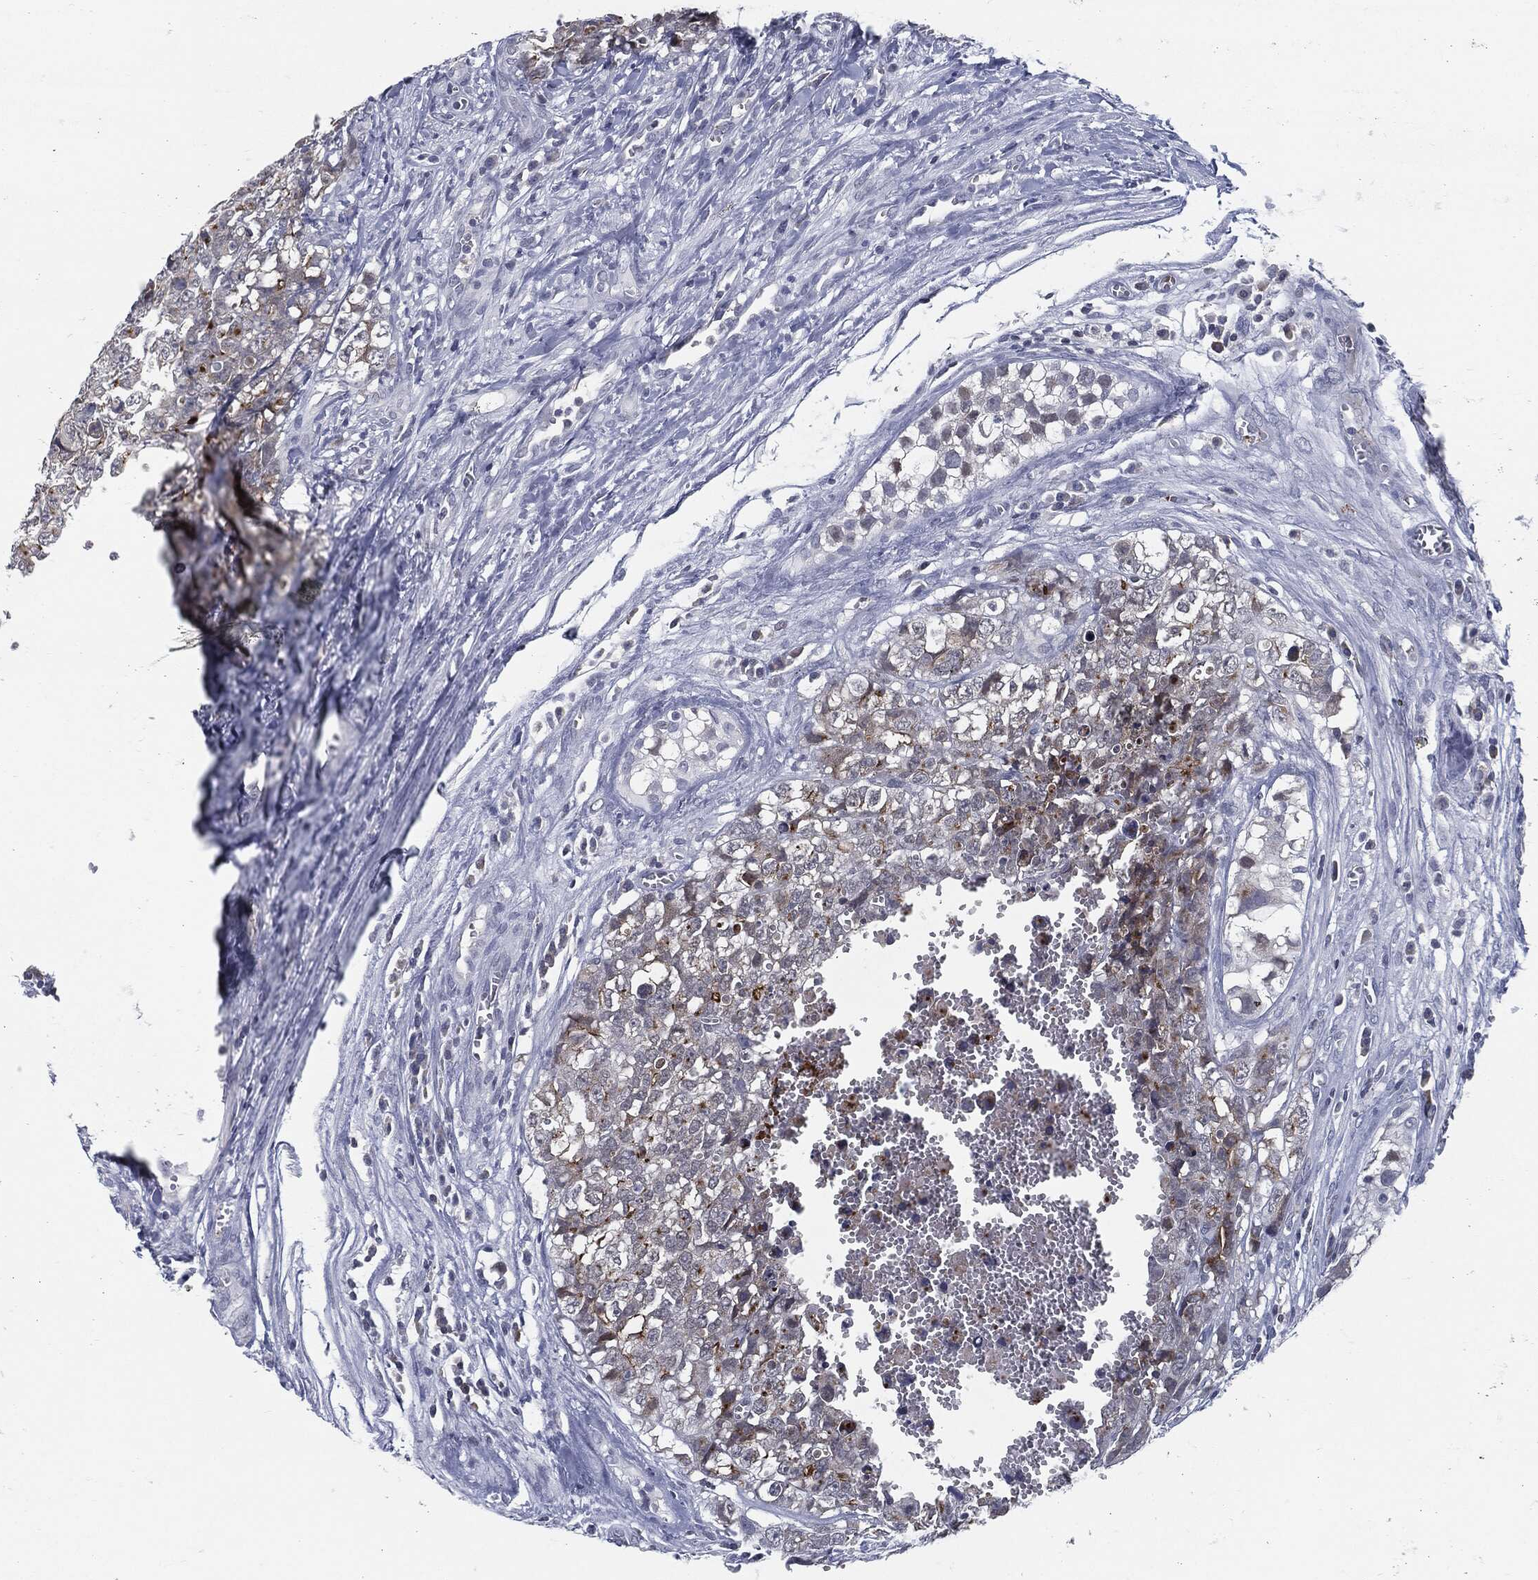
{"staining": {"intensity": "moderate", "quantity": "<25%", "location": "cytoplasmic/membranous"}, "tissue": "testis cancer", "cell_type": "Tumor cells", "image_type": "cancer", "snomed": [{"axis": "morphology", "description": "Carcinoma, Embryonal, NOS"}, {"axis": "topography", "description": "Testis"}], "caption": "IHC (DAB) staining of testis embryonal carcinoma reveals moderate cytoplasmic/membranous protein expression in about <25% of tumor cells.", "gene": "PROM1", "patient": {"sex": "male", "age": 23}}